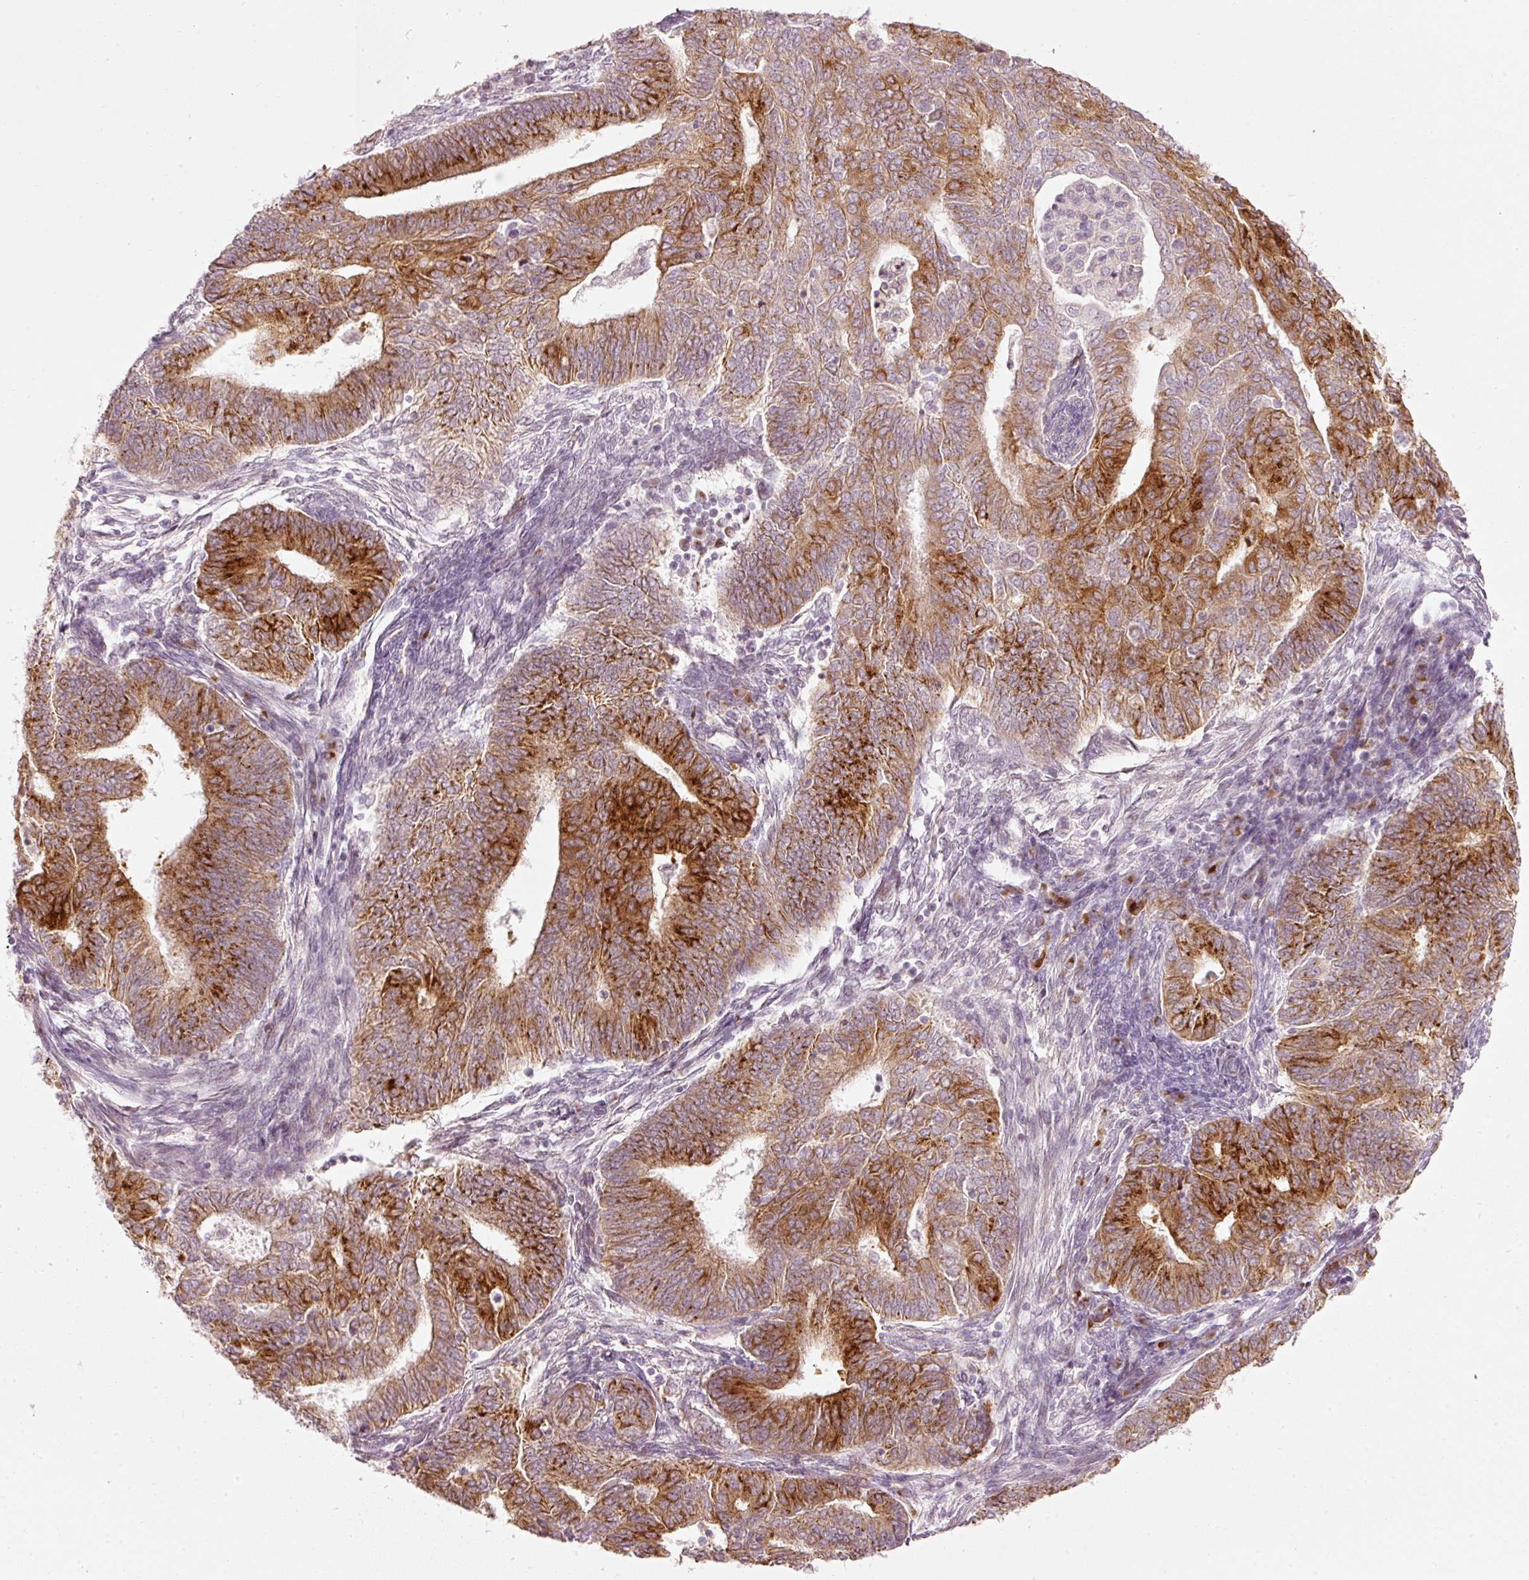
{"staining": {"intensity": "strong", "quantity": ">75%", "location": "cytoplasmic/membranous"}, "tissue": "endometrial cancer", "cell_type": "Tumor cells", "image_type": "cancer", "snomed": [{"axis": "morphology", "description": "Adenocarcinoma, NOS"}, {"axis": "topography", "description": "Endometrium"}], "caption": "Tumor cells demonstrate strong cytoplasmic/membranous staining in approximately >75% of cells in adenocarcinoma (endometrial).", "gene": "SLC20A1", "patient": {"sex": "female", "age": 62}}